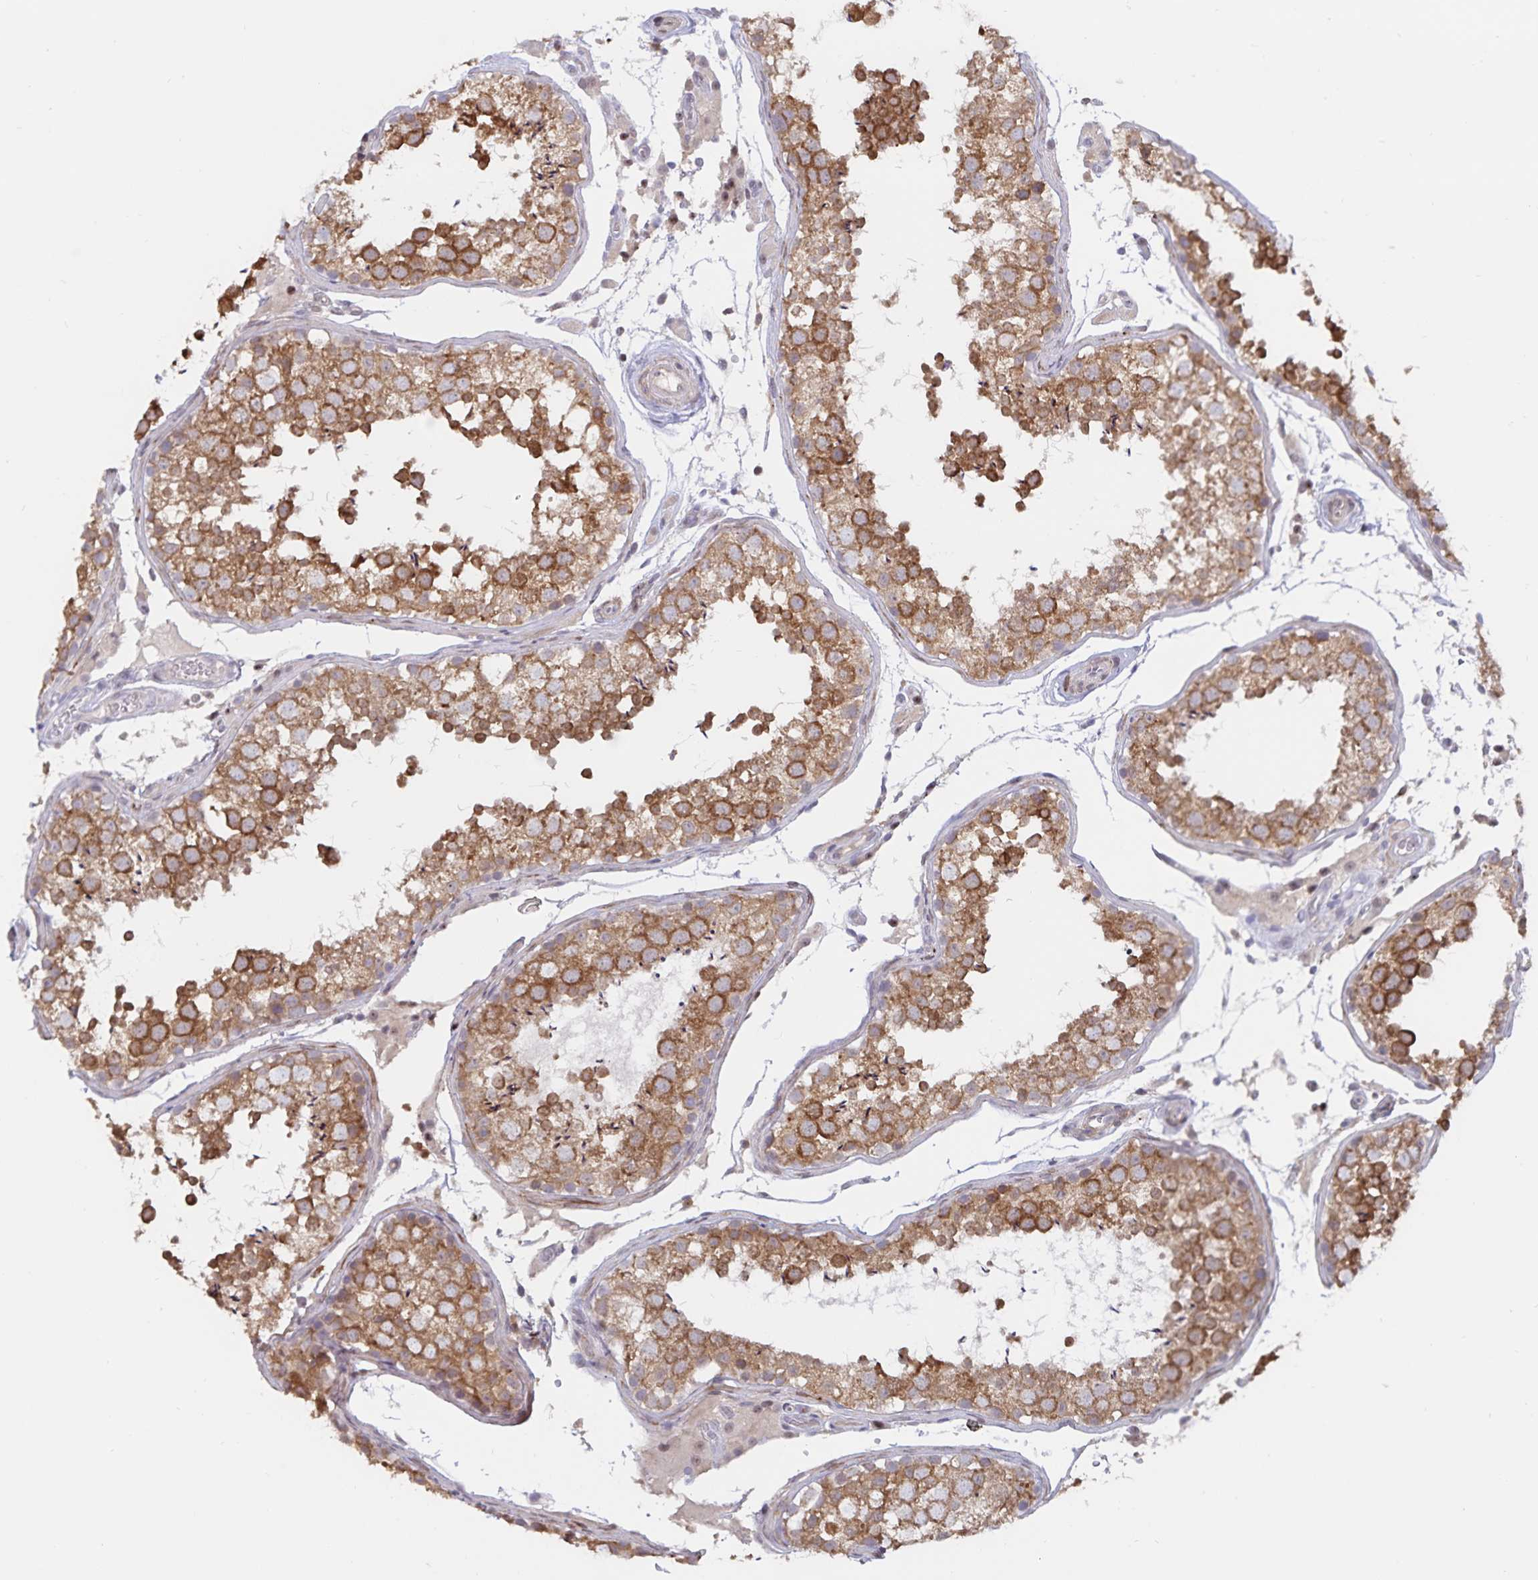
{"staining": {"intensity": "moderate", "quantity": ">75%", "location": "cytoplasmic/membranous"}, "tissue": "testis", "cell_type": "Cells in seminiferous ducts", "image_type": "normal", "snomed": [{"axis": "morphology", "description": "Normal tissue, NOS"}, {"axis": "topography", "description": "Testis"}], "caption": "High-magnification brightfield microscopy of unremarkable testis stained with DAB (3,3'-diaminobenzidine) (brown) and counterstained with hematoxylin (blue). cells in seminiferous ducts exhibit moderate cytoplasmic/membranous positivity is seen in about>75% of cells. (brown staining indicates protein expression, while blue staining denotes nuclei).", "gene": "ATP2A2", "patient": {"sex": "male", "age": 29}}